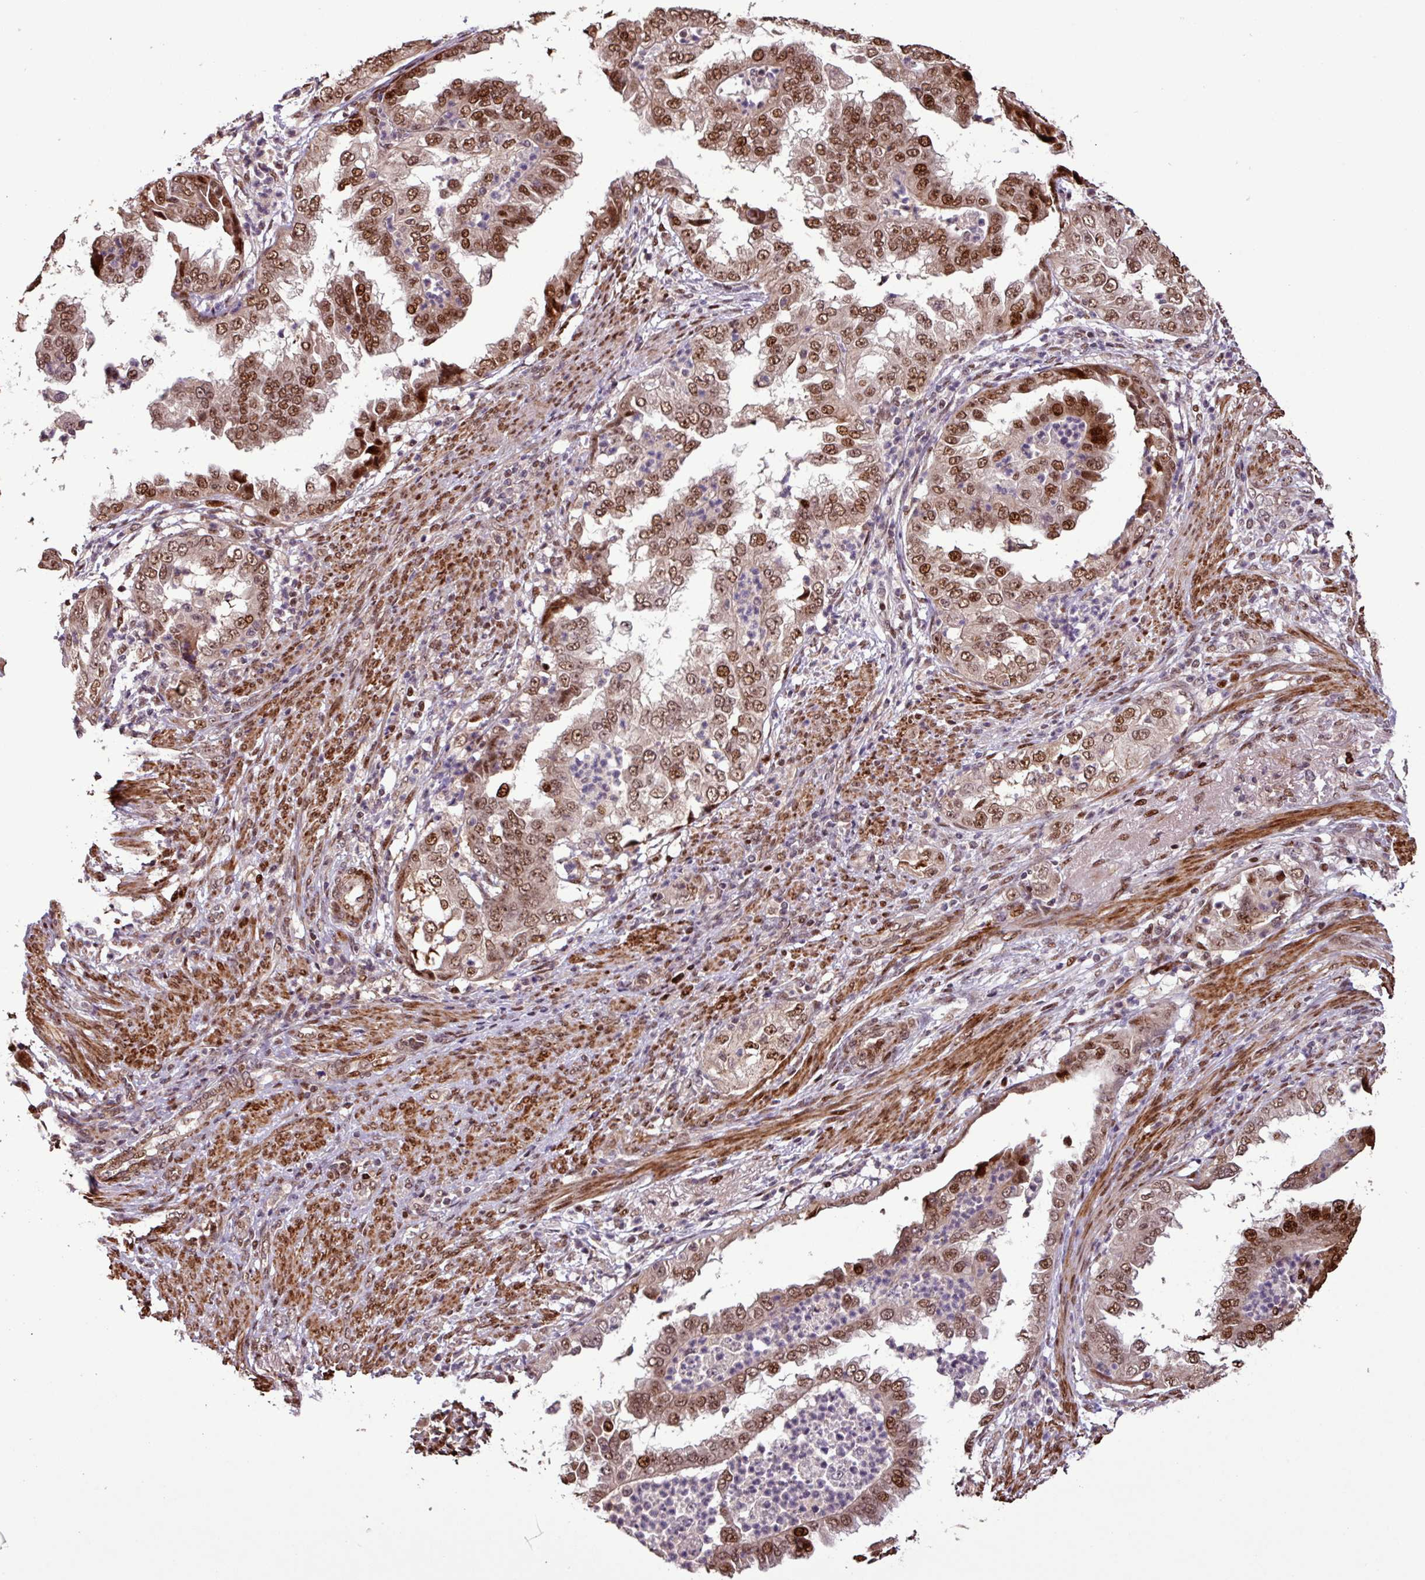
{"staining": {"intensity": "moderate", "quantity": ">75%", "location": "nuclear"}, "tissue": "endometrial cancer", "cell_type": "Tumor cells", "image_type": "cancer", "snomed": [{"axis": "morphology", "description": "Adenocarcinoma, NOS"}, {"axis": "topography", "description": "Endometrium"}], "caption": "Moderate nuclear expression is identified in approximately >75% of tumor cells in endometrial cancer (adenocarcinoma).", "gene": "SLC22A24", "patient": {"sex": "female", "age": 85}}